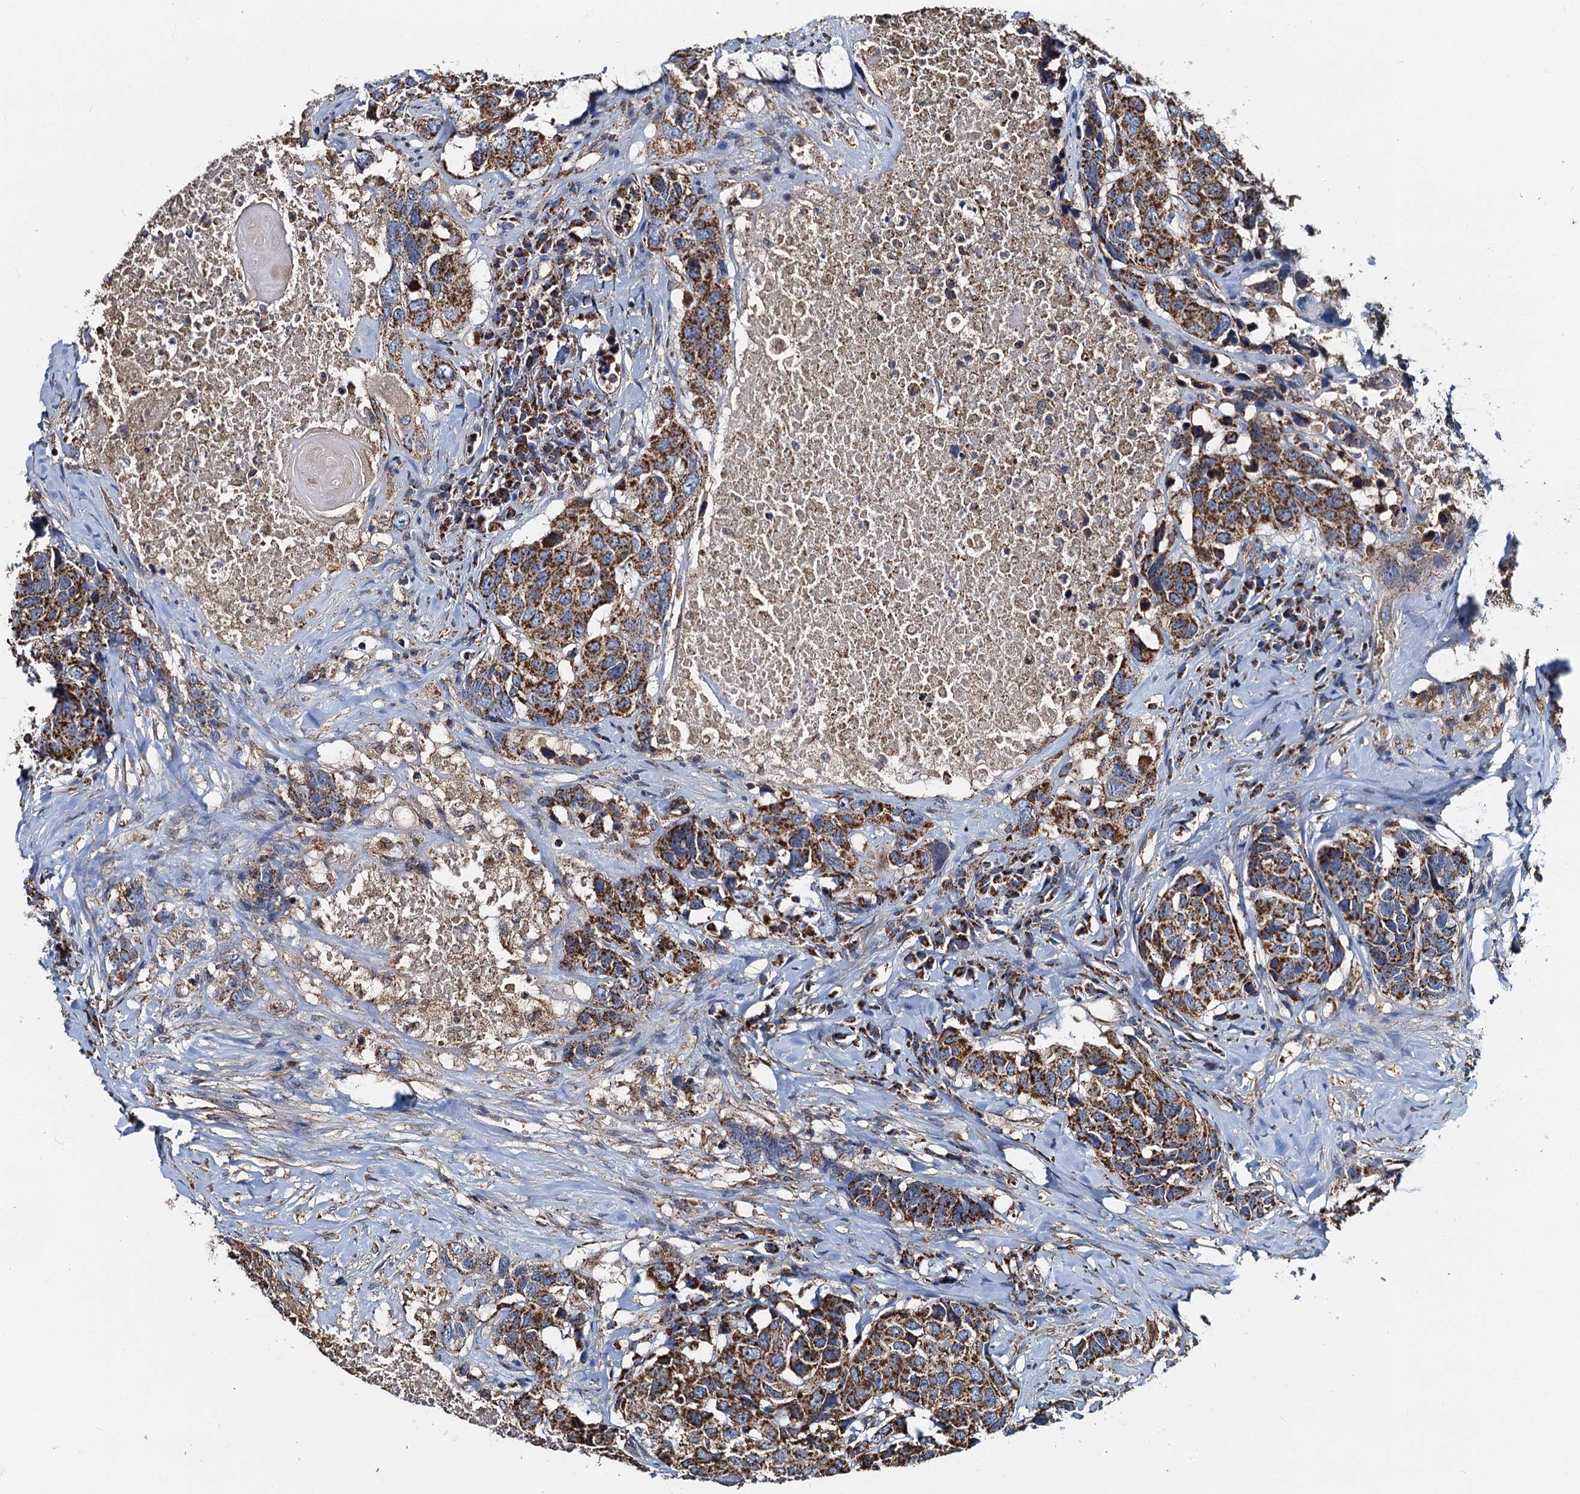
{"staining": {"intensity": "strong", "quantity": ">75%", "location": "cytoplasmic/membranous"}, "tissue": "head and neck cancer", "cell_type": "Tumor cells", "image_type": "cancer", "snomed": [{"axis": "morphology", "description": "Squamous cell carcinoma, NOS"}, {"axis": "topography", "description": "Head-Neck"}], "caption": "Head and neck cancer (squamous cell carcinoma) stained for a protein (brown) shows strong cytoplasmic/membranous positive expression in about >75% of tumor cells.", "gene": "AAGAB", "patient": {"sex": "male", "age": 66}}